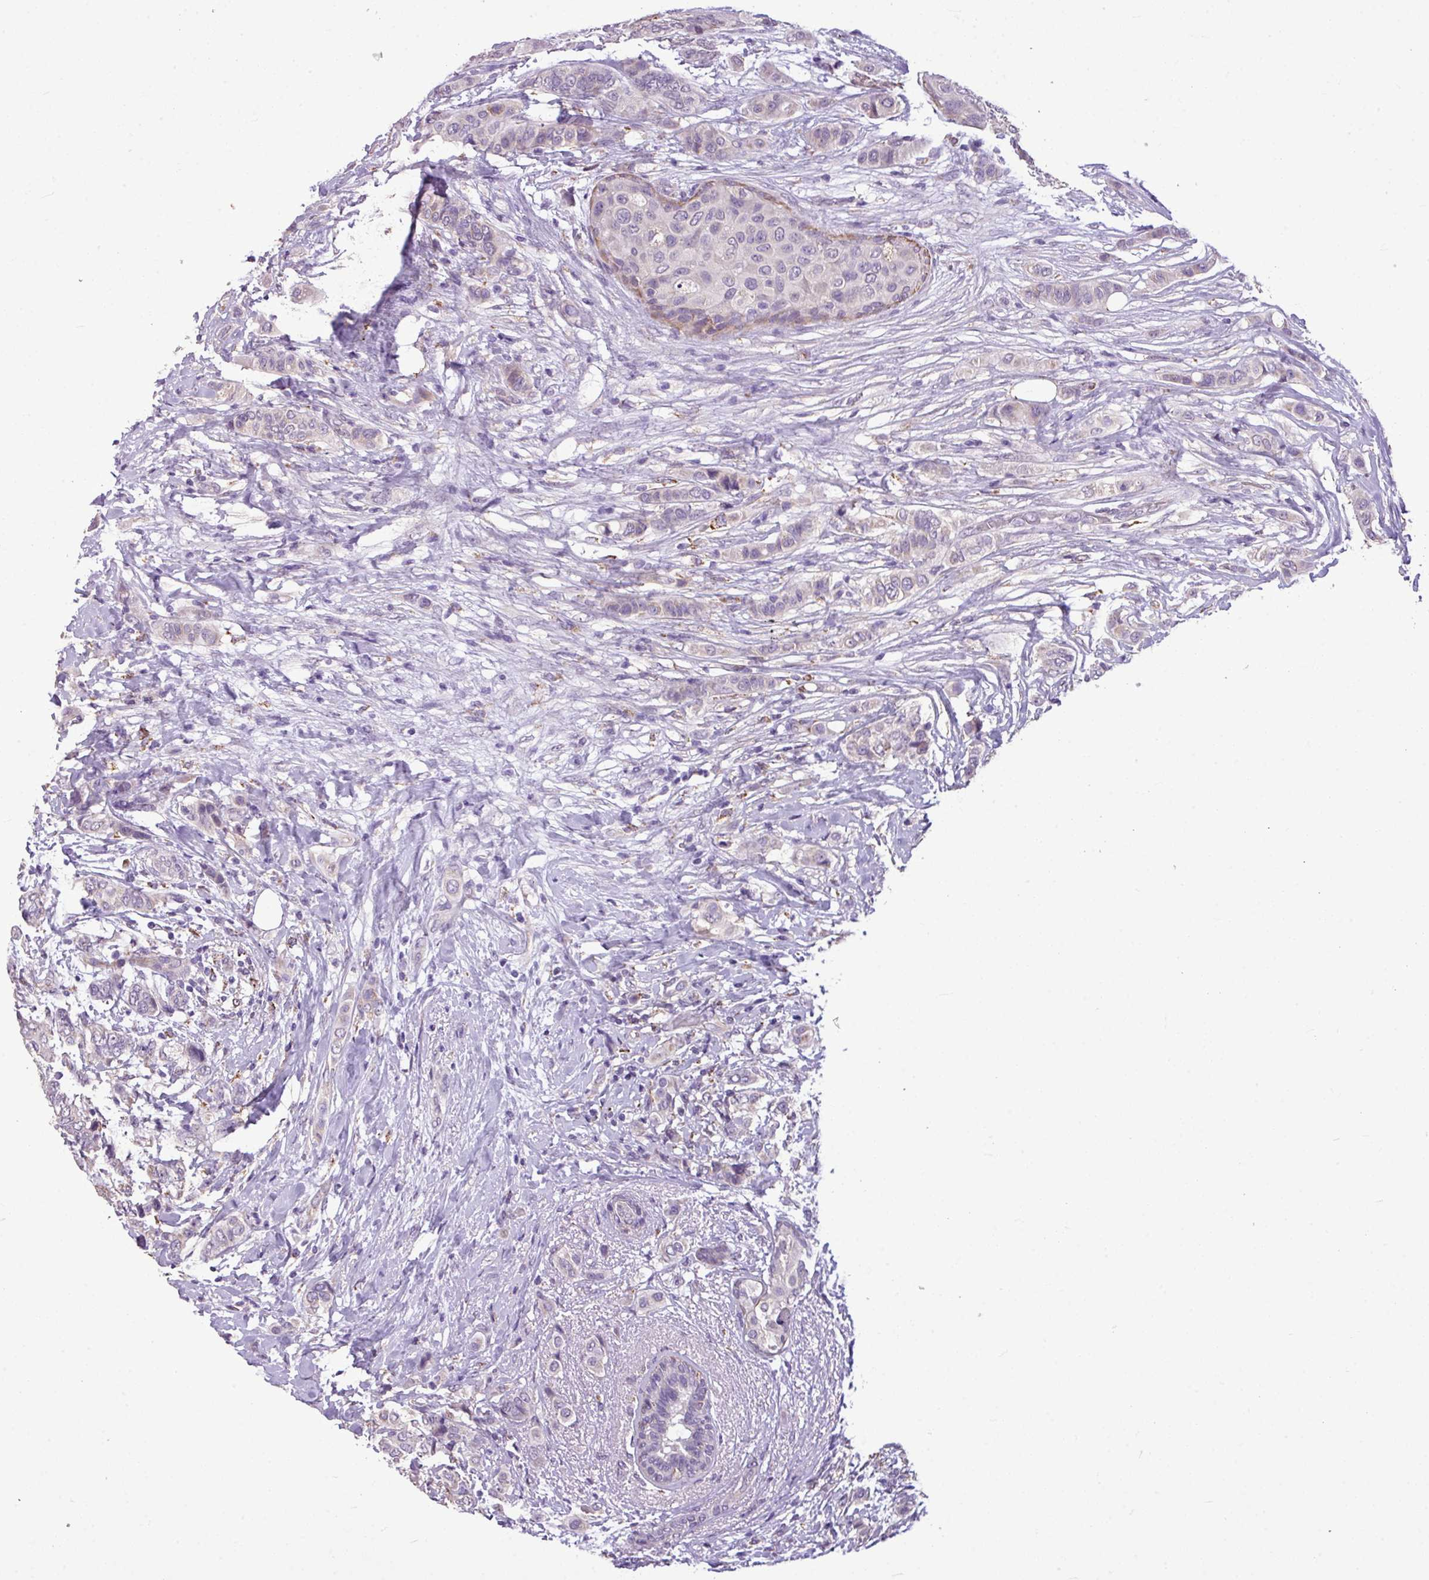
{"staining": {"intensity": "negative", "quantity": "none", "location": "none"}, "tissue": "breast cancer", "cell_type": "Tumor cells", "image_type": "cancer", "snomed": [{"axis": "morphology", "description": "Lobular carcinoma"}, {"axis": "topography", "description": "Breast"}], "caption": "This is an IHC photomicrograph of human breast cancer. There is no positivity in tumor cells.", "gene": "ALDH2", "patient": {"sex": "female", "age": 51}}